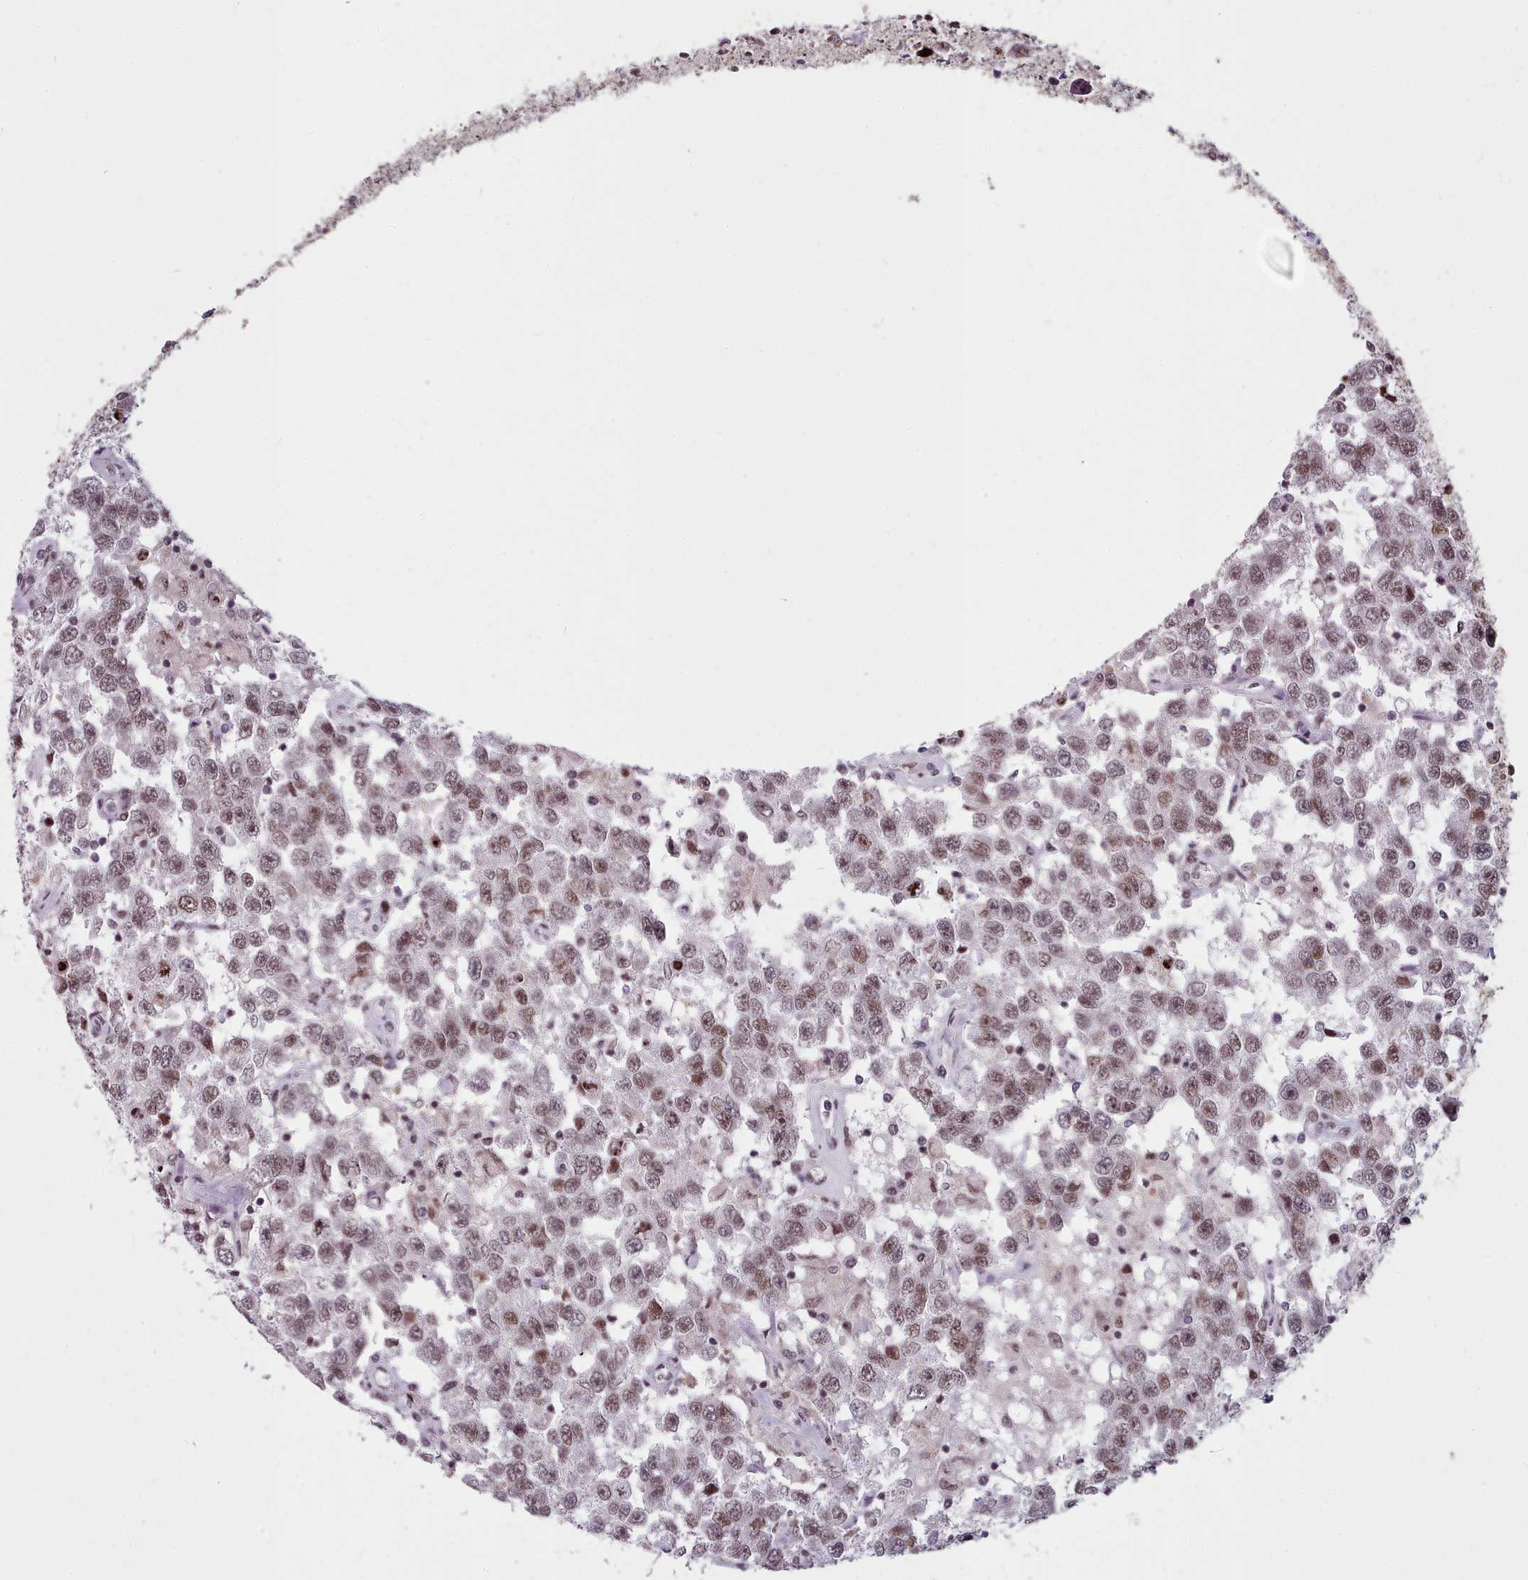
{"staining": {"intensity": "moderate", "quantity": ">75%", "location": "nuclear"}, "tissue": "testis cancer", "cell_type": "Tumor cells", "image_type": "cancer", "snomed": [{"axis": "morphology", "description": "Seminoma, NOS"}, {"axis": "topography", "description": "Testis"}], "caption": "Protein staining by immunohistochemistry shows moderate nuclear expression in approximately >75% of tumor cells in seminoma (testis).", "gene": "SRRM1", "patient": {"sex": "male", "age": 41}}